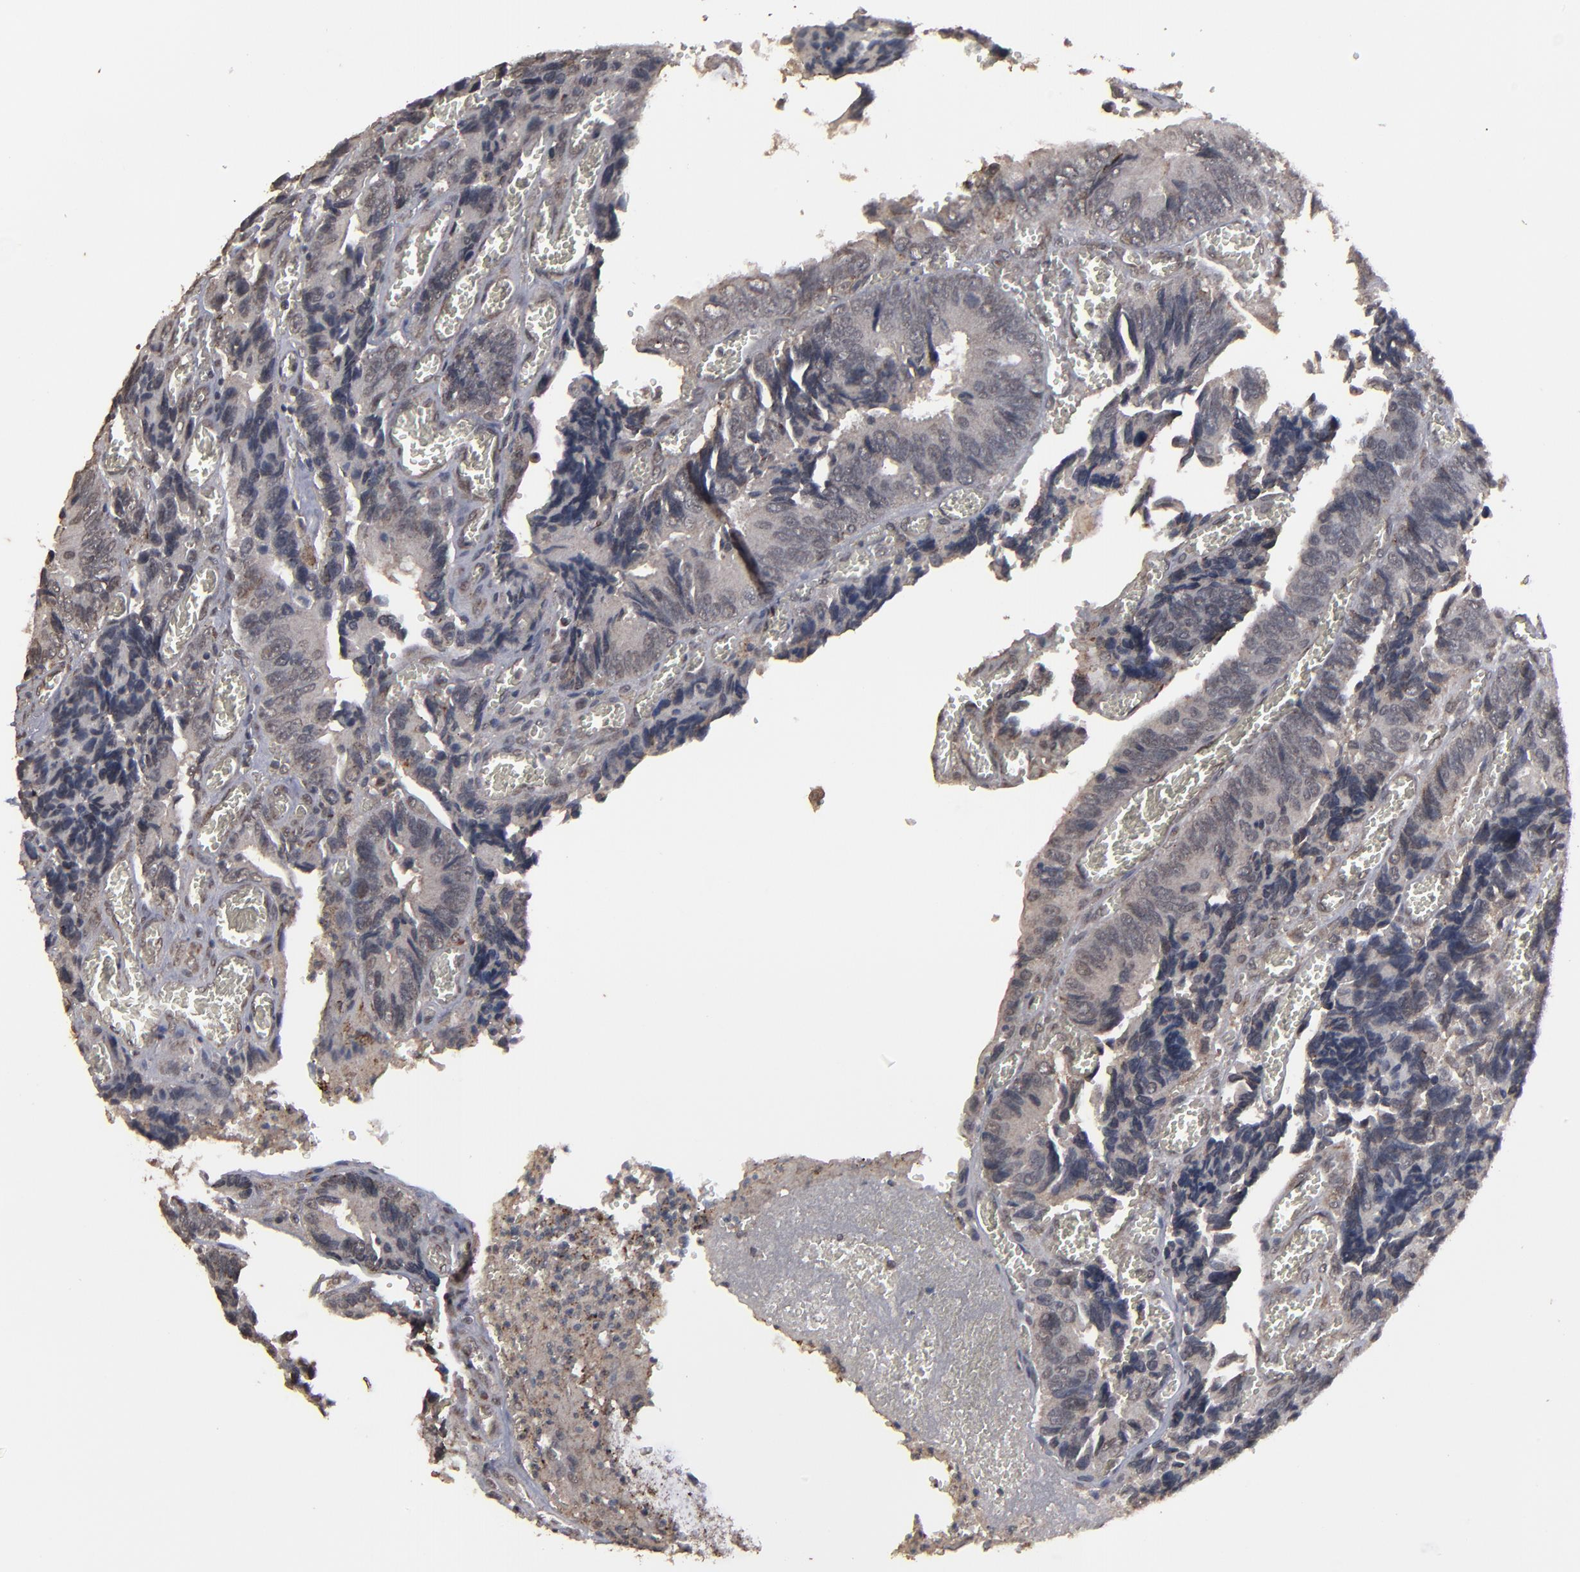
{"staining": {"intensity": "weak", "quantity": ">75%", "location": "cytoplasmic/membranous,nuclear"}, "tissue": "colorectal cancer", "cell_type": "Tumor cells", "image_type": "cancer", "snomed": [{"axis": "morphology", "description": "Adenocarcinoma, NOS"}, {"axis": "topography", "description": "Colon"}], "caption": "Tumor cells demonstrate weak cytoplasmic/membranous and nuclear expression in approximately >75% of cells in colorectal cancer (adenocarcinoma). The protein of interest is stained brown, and the nuclei are stained in blue (DAB (3,3'-diaminobenzidine) IHC with brightfield microscopy, high magnification).", "gene": "SLC22A17", "patient": {"sex": "male", "age": 72}}